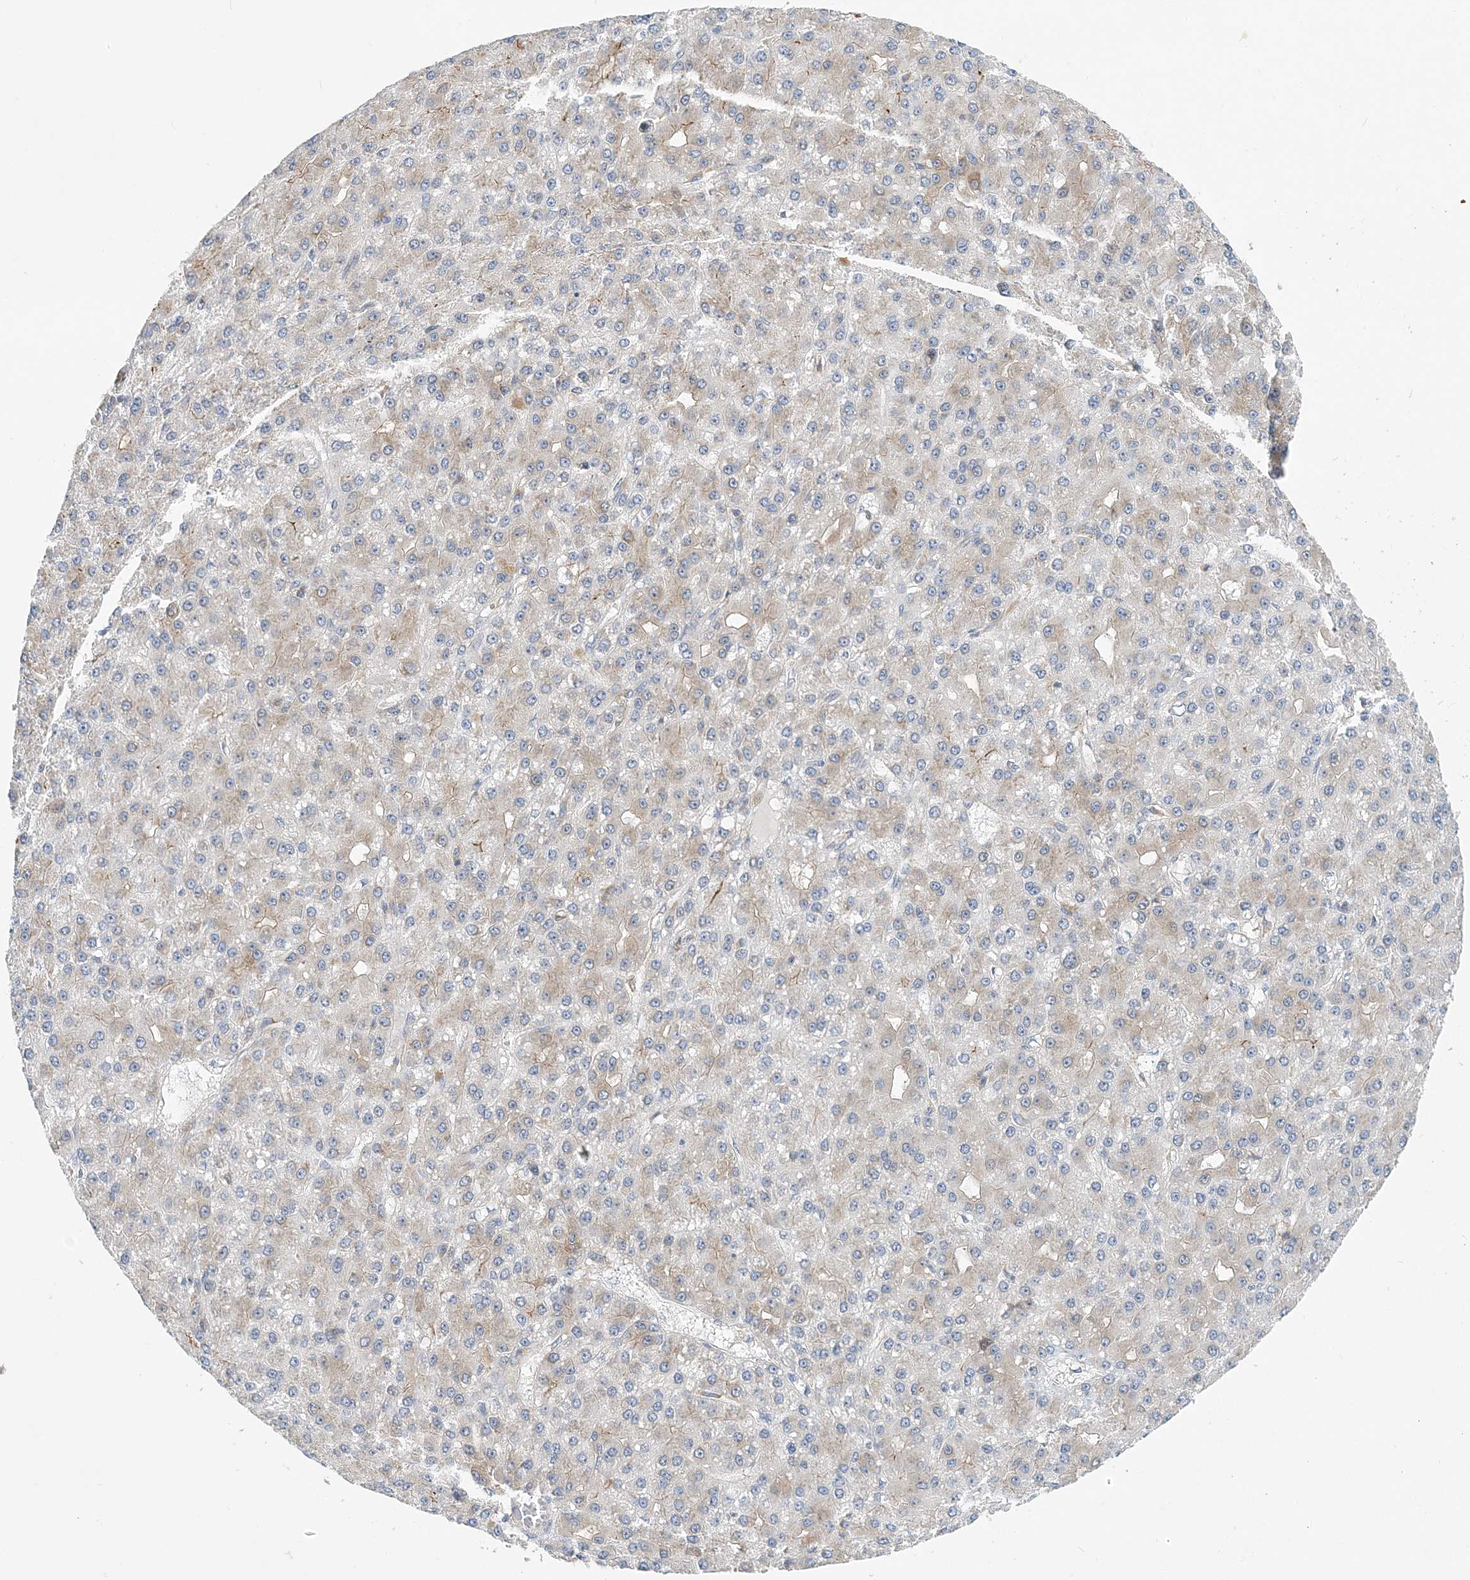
{"staining": {"intensity": "weak", "quantity": "25%-75%", "location": "cytoplasmic/membranous"}, "tissue": "liver cancer", "cell_type": "Tumor cells", "image_type": "cancer", "snomed": [{"axis": "morphology", "description": "Carcinoma, Hepatocellular, NOS"}, {"axis": "topography", "description": "Liver"}], "caption": "Liver cancer (hepatocellular carcinoma) was stained to show a protein in brown. There is low levels of weak cytoplasmic/membranous expression in about 25%-75% of tumor cells. (IHC, brightfield microscopy, high magnification).", "gene": "LARP4B", "patient": {"sex": "male", "age": 67}}